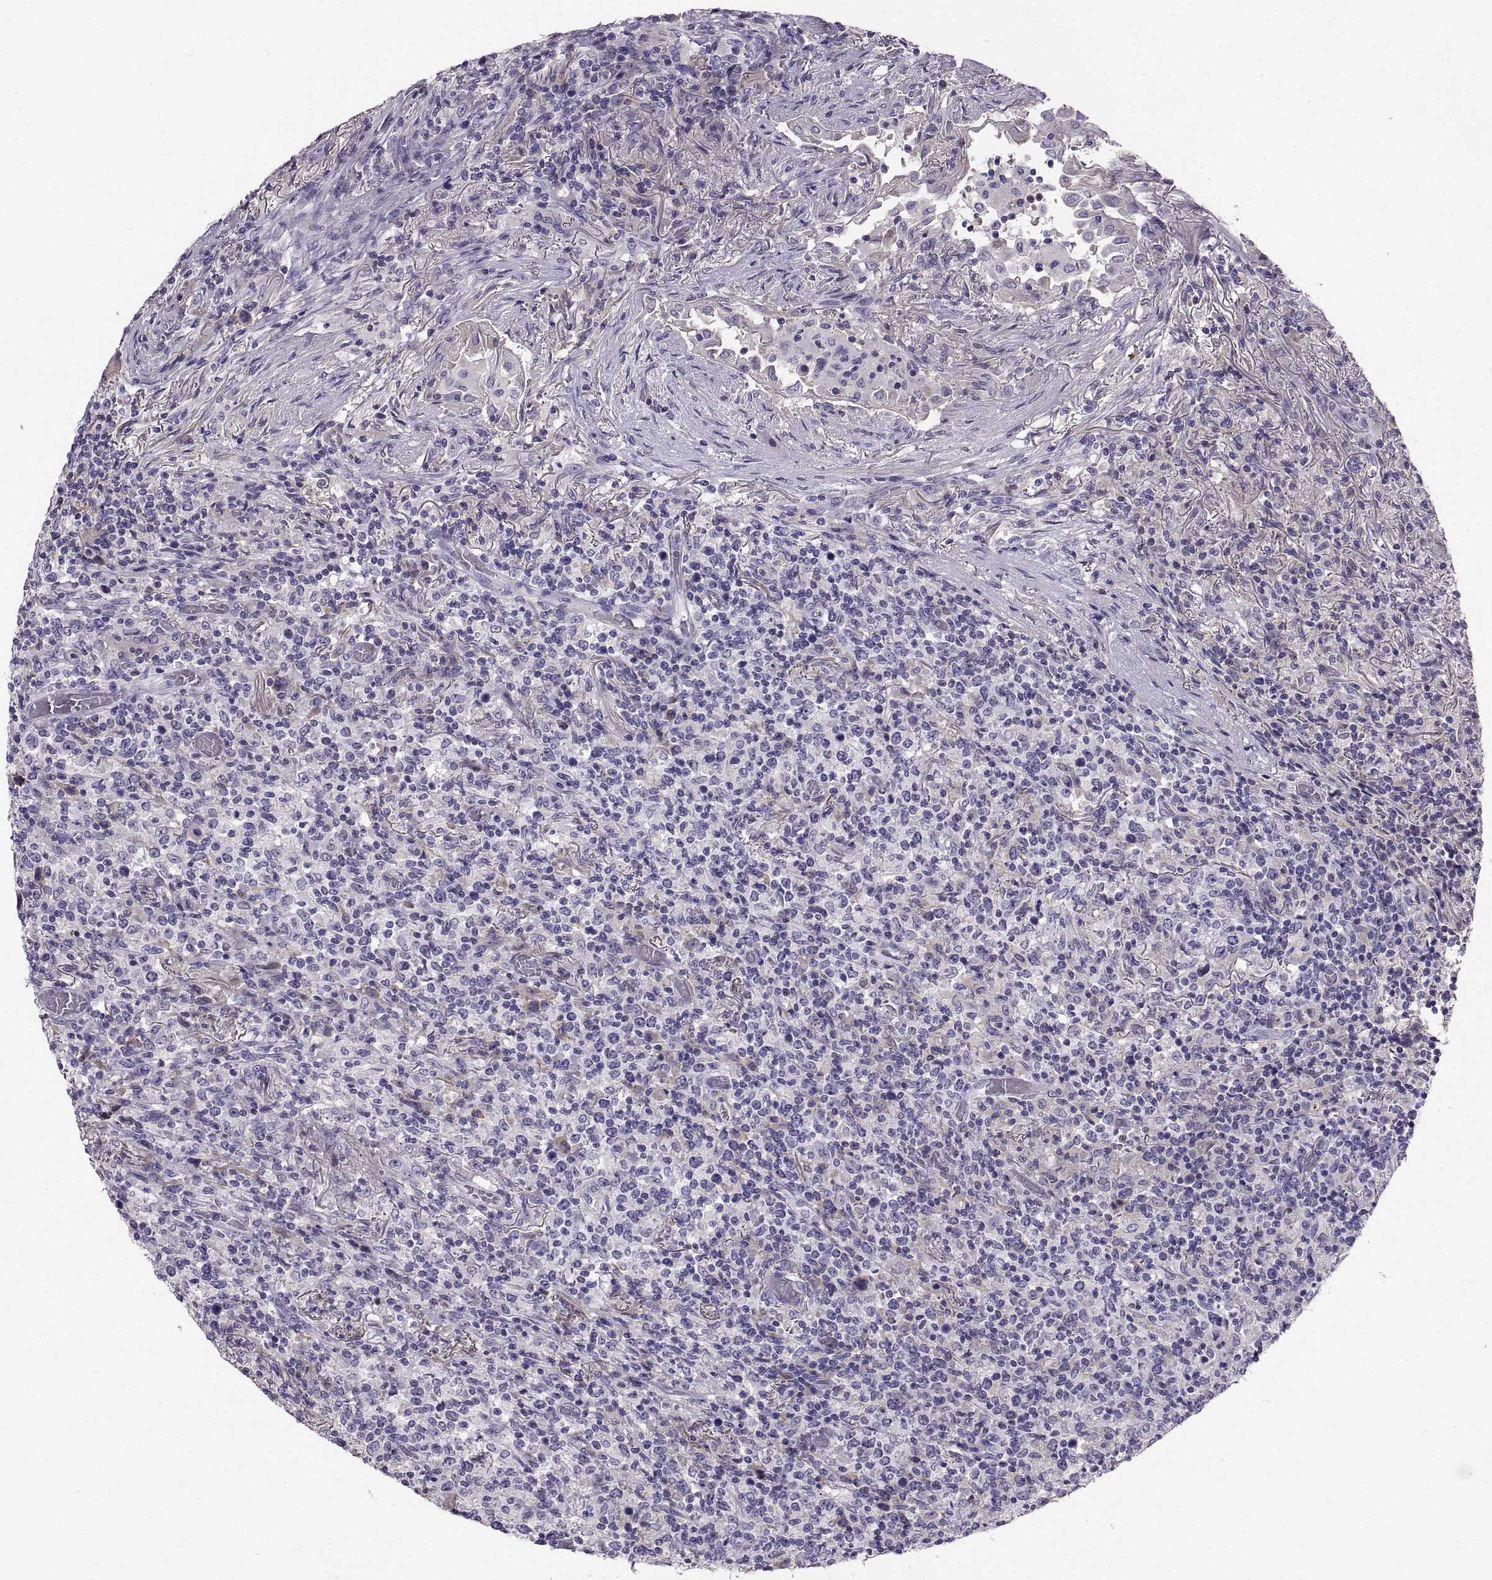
{"staining": {"intensity": "negative", "quantity": "none", "location": "none"}, "tissue": "lymphoma", "cell_type": "Tumor cells", "image_type": "cancer", "snomed": [{"axis": "morphology", "description": "Malignant lymphoma, non-Hodgkin's type, High grade"}, {"axis": "topography", "description": "Lung"}], "caption": "A histopathology image of lymphoma stained for a protein exhibits no brown staining in tumor cells.", "gene": "ADAM32", "patient": {"sex": "male", "age": 79}}